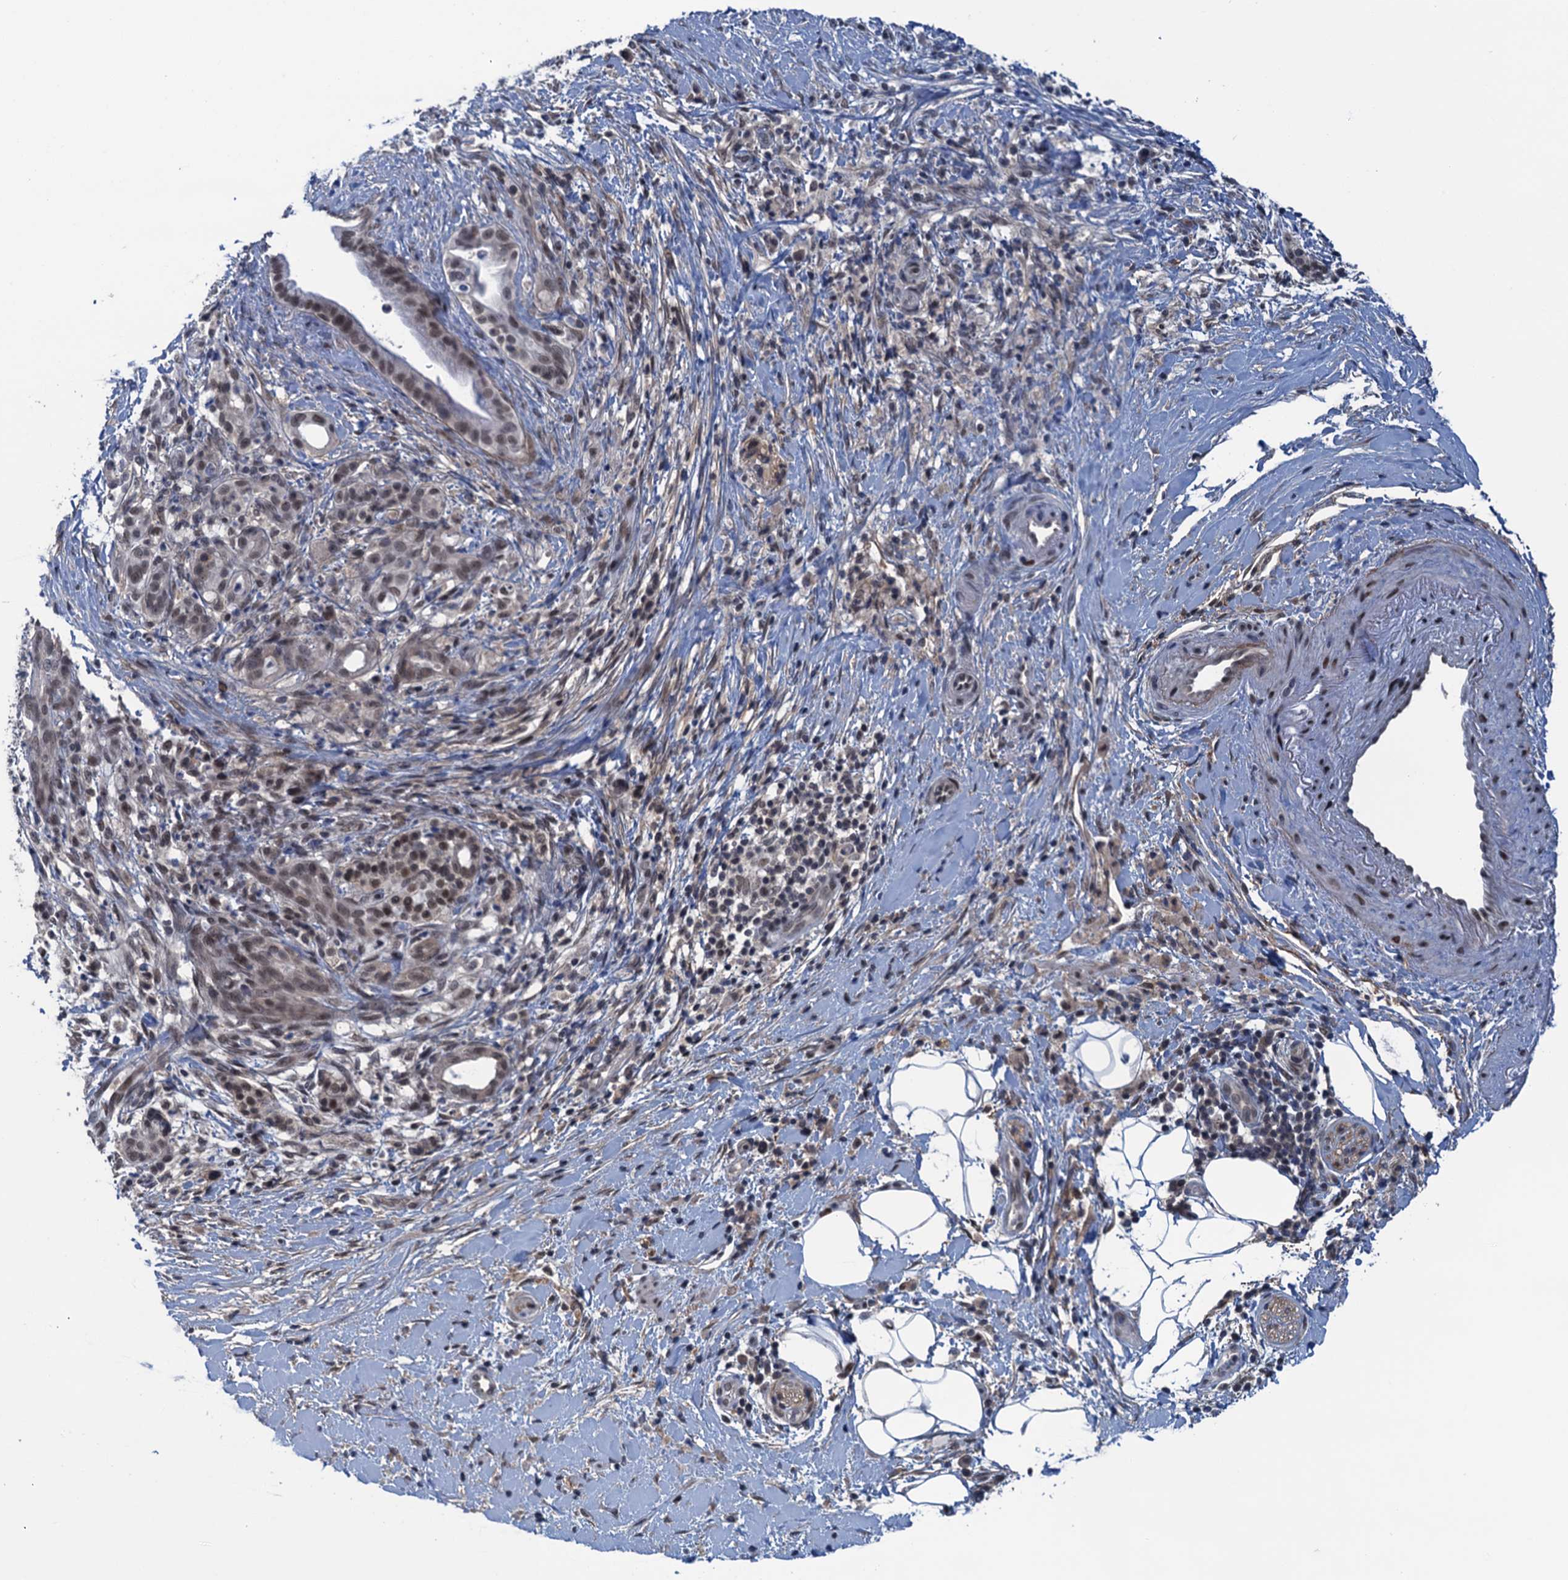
{"staining": {"intensity": "weak", "quantity": ">75%", "location": "nuclear"}, "tissue": "pancreatic cancer", "cell_type": "Tumor cells", "image_type": "cancer", "snomed": [{"axis": "morphology", "description": "Adenocarcinoma, NOS"}, {"axis": "topography", "description": "Pancreas"}], "caption": "This image shows immunohistochemistry staining of pancreatic adenocarcinoma, with low weak nuclear positivity in about >75% of tumor cells.", "gene": "SAE1", "patient": {"sex": "male", "age": 58}}